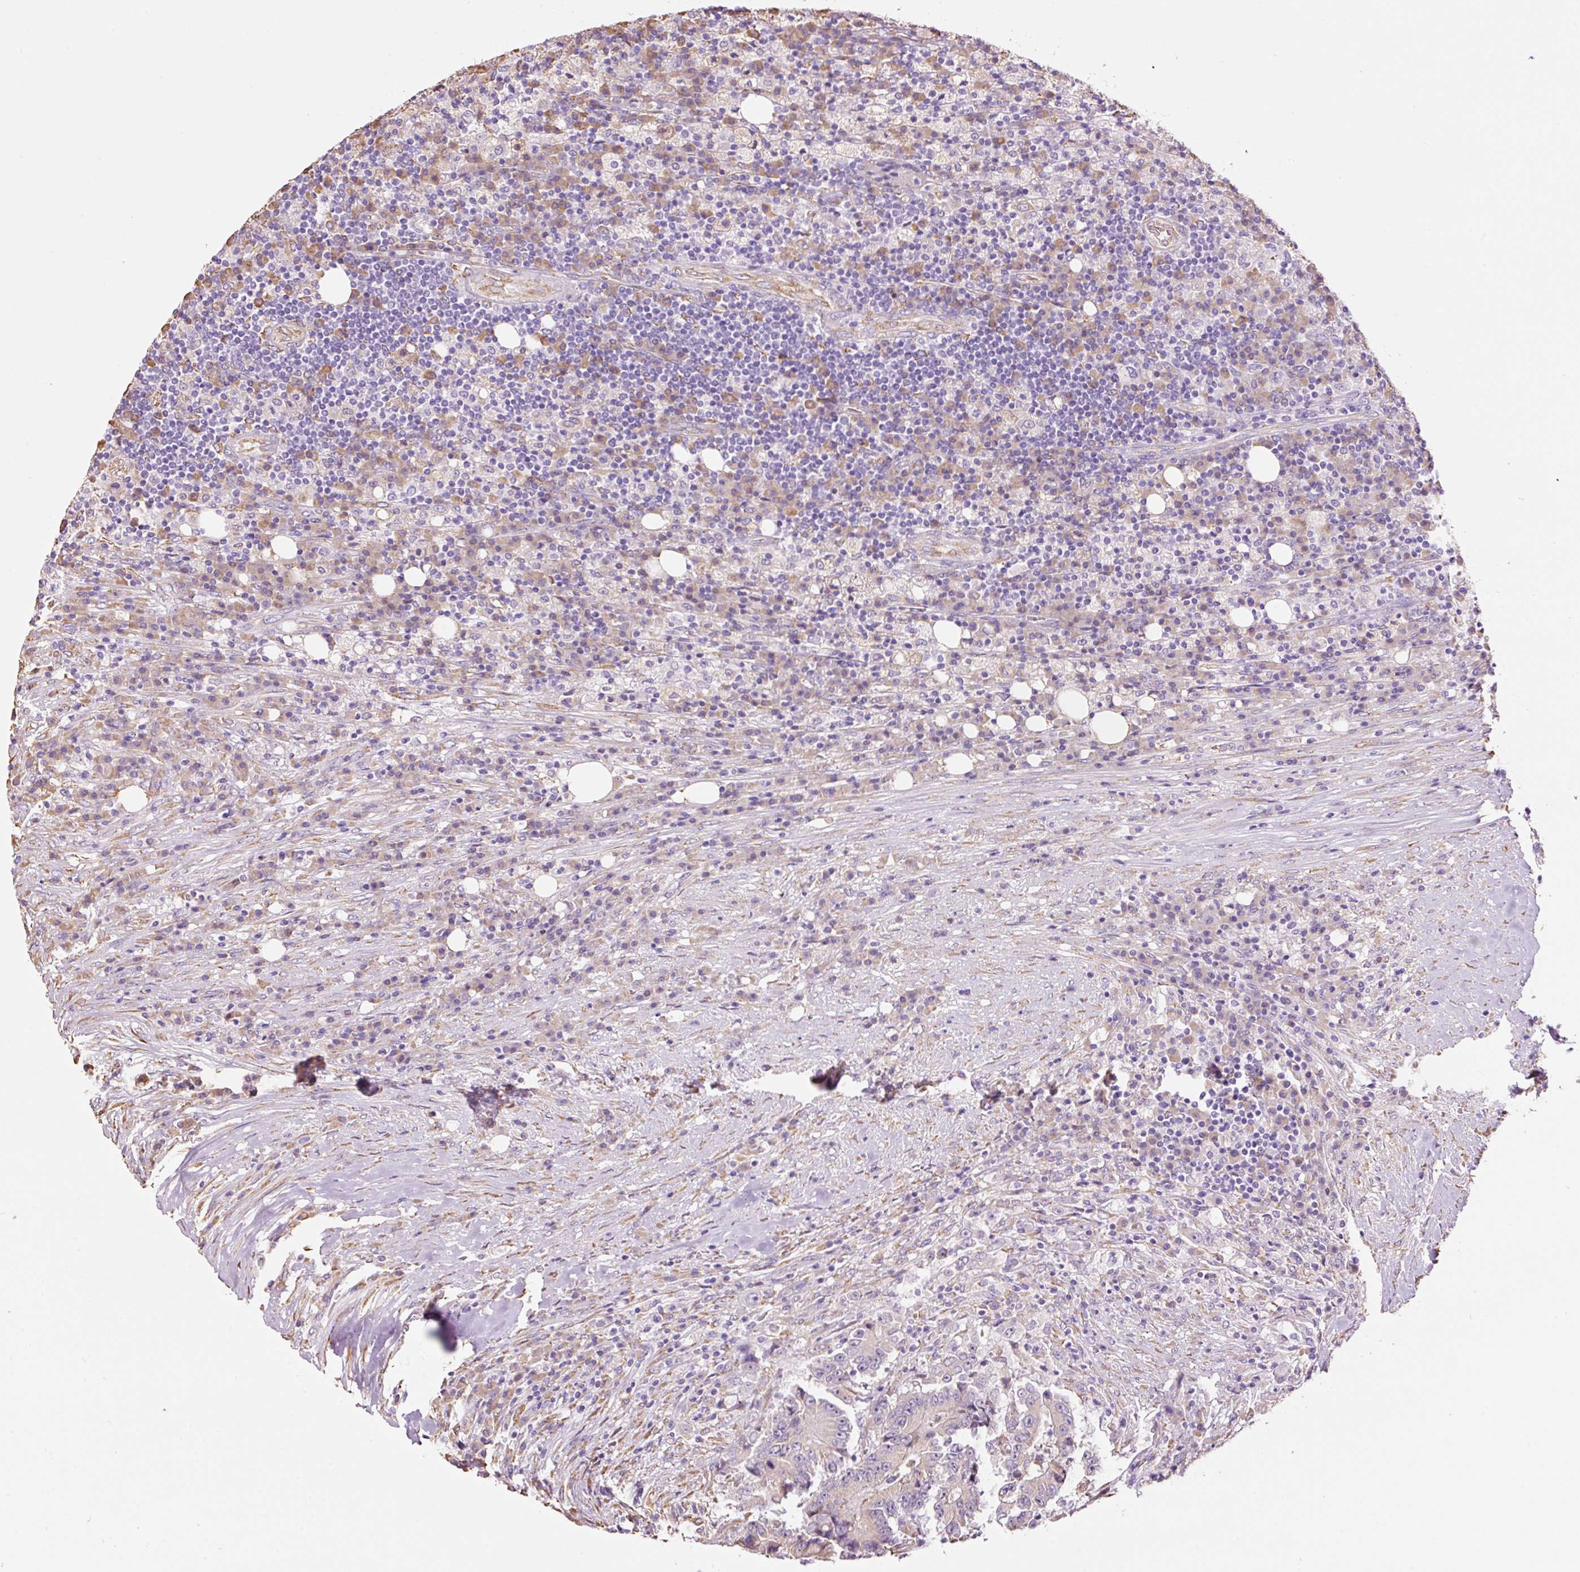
{"staining": {"intensity": "negative", "quantity": "none", "location": "none"}, "tissue": "colorectal cancer", "cell_type": "Tumor cells", "image_type": "cancer", "snomed": [{"axis": "morphology", "description": "Adenocarcinoma, NOS"}, {"axis": "topography", "description": "Colon"}], "caption": "Tumor cells show no significant positivity in colorectal cancer.", "gene": "GCG", "patient": {"sex": "male", "age": 83}}